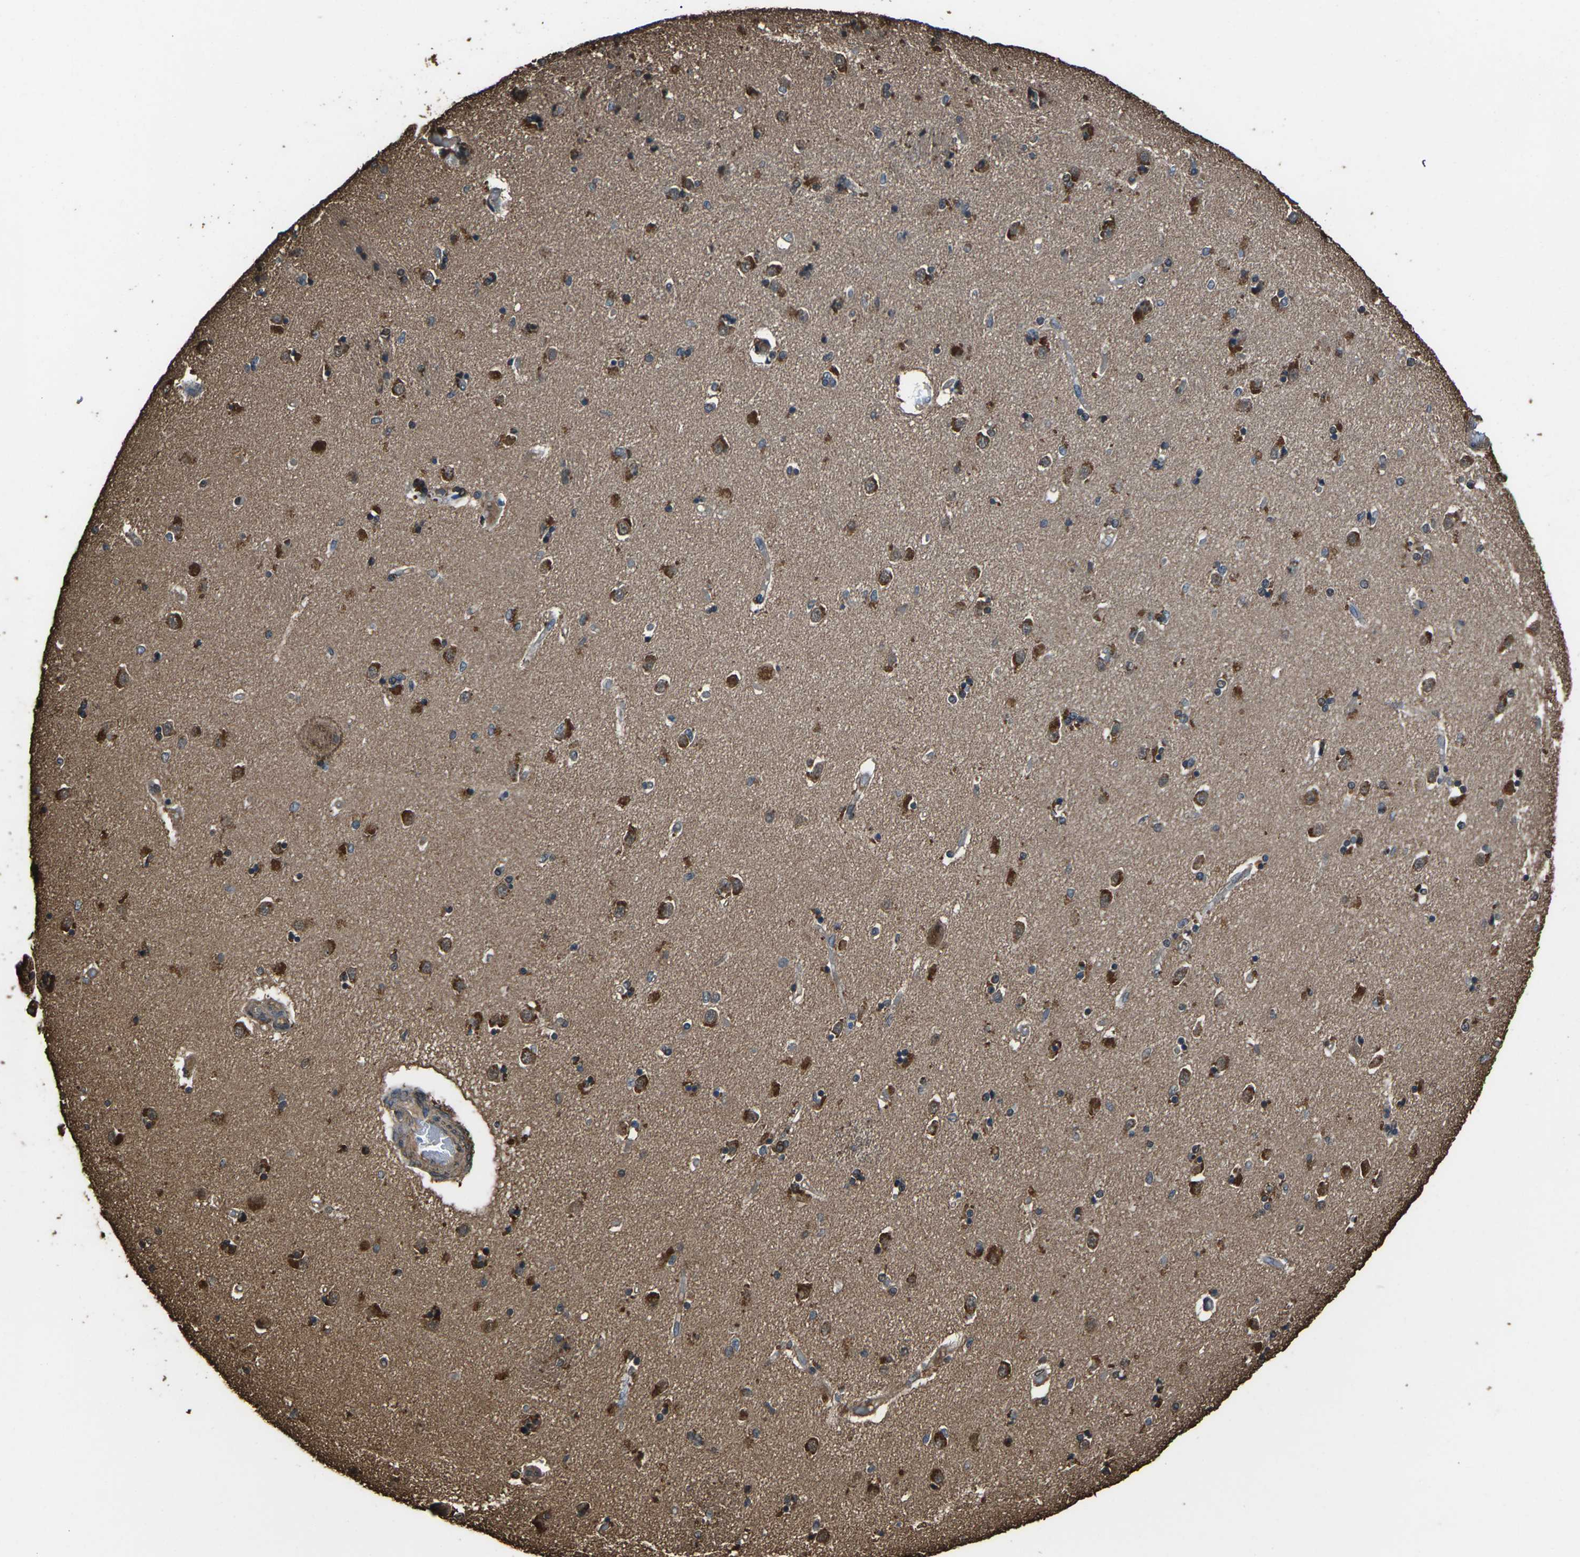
{"staining": {"intensity": "strong", "quantity": "<25%", "location": "nuclear"}, "tissue": "caudate", "cell_type": "Glial cells", "image_type": "normal", "snomed": [{"axis": "morphology", "description": "Normal tissue, NOS"}, {"axis": "topography", "description": "Lateral ventricle wall"}], "caption": "Caudate stained for a protein demonstrates strong nuclear positivity in glial cells.", "gene": "DHPS", "patient": {"sex": "female", "age": 54}}